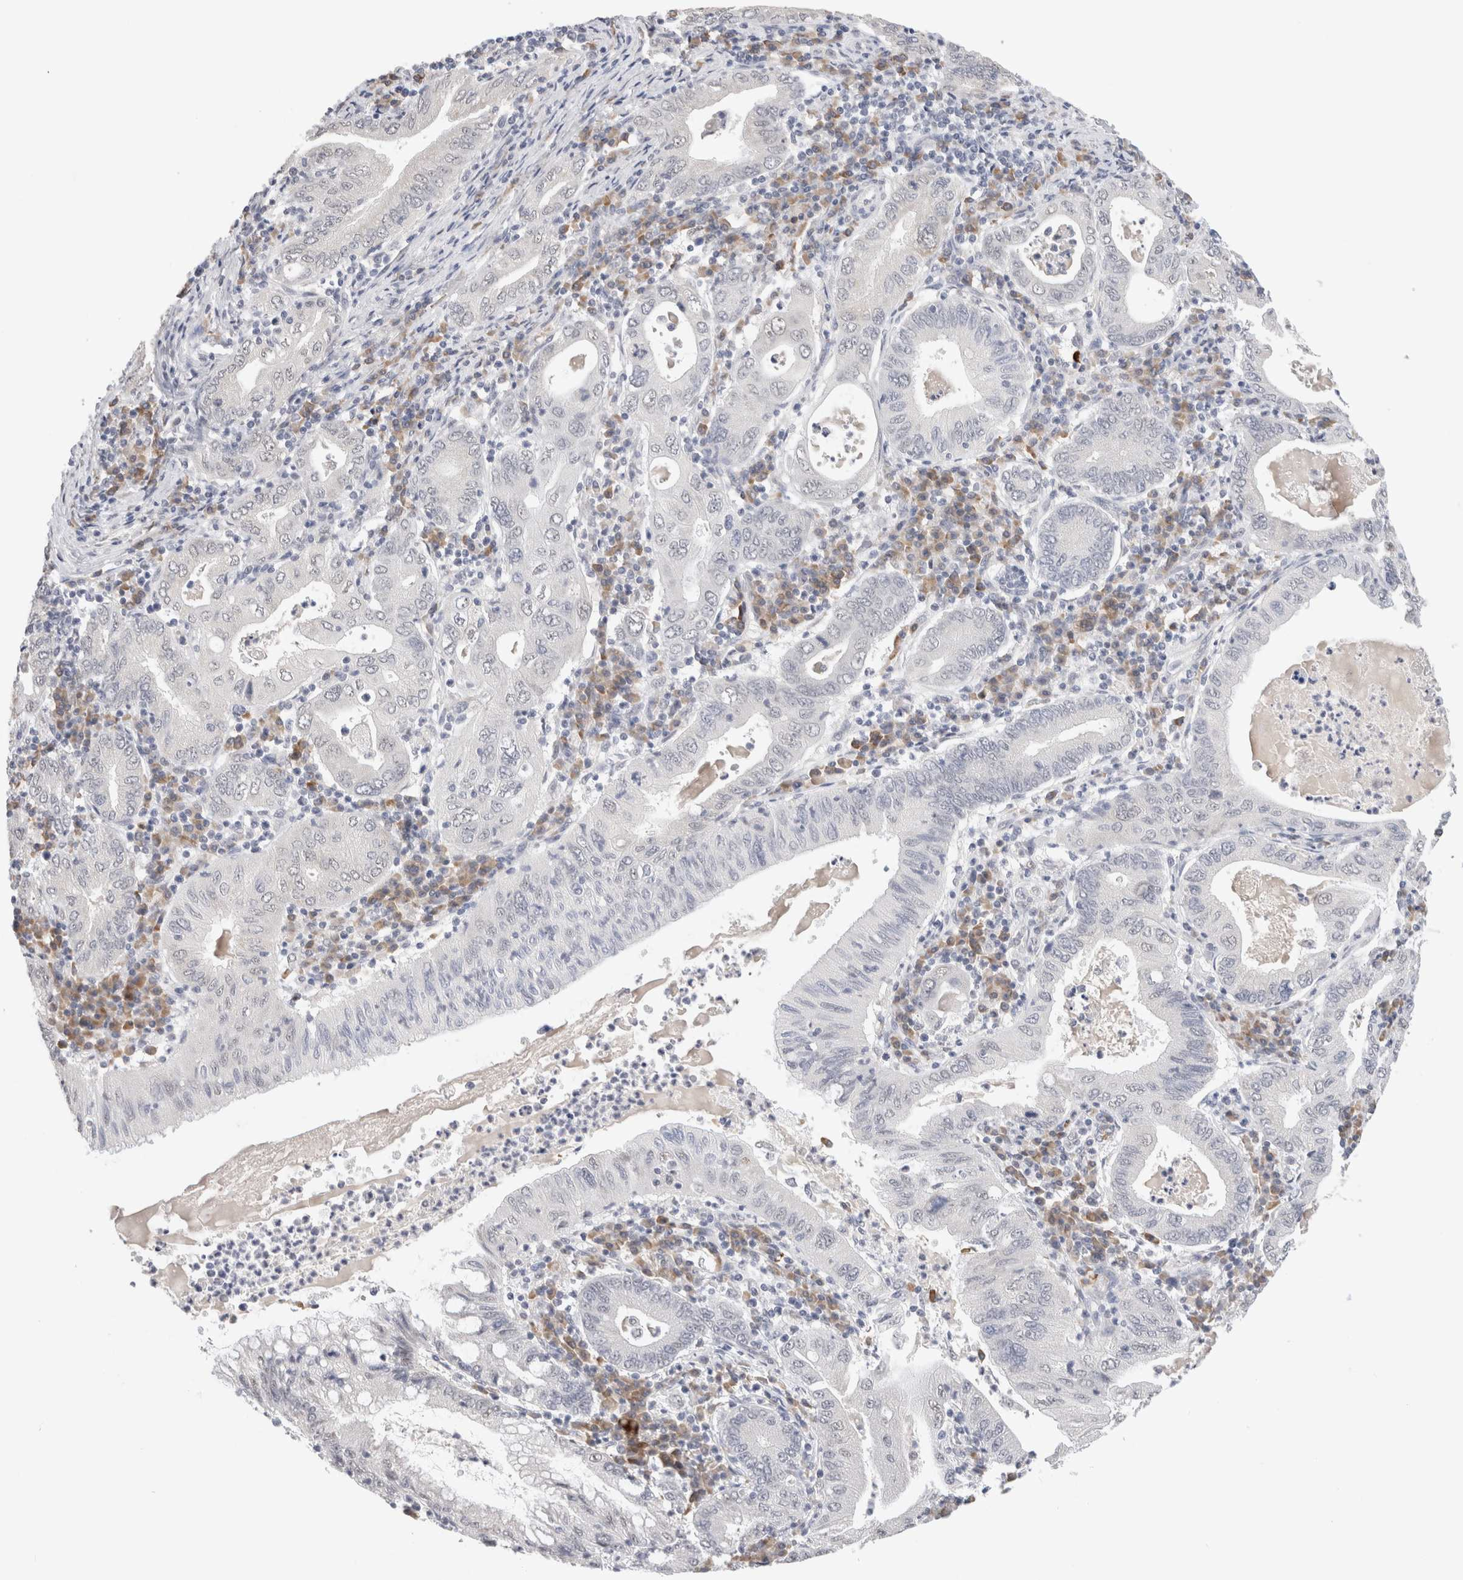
{"staining": {"intensity": "negative", "quantity": "none", "location": "none"}, "tissue": "stomach cancer", "cell_type": "Tumor cells", "image_type": "cancer", "snomed": [{"axis": "morphology", "description": "Normal tissue, NOS"}, {"axis": "morphology", "description": "Adenocarcinoma, NOS"}, {"axis": "topography", "description": "Esophagus"}, {"axis": "topography", "description": "Stomach, upper"}, {"axis": "topography", "description": "Peripheral nerve tissue"}], "caption": "This is an immunohistochemistry (IHC) micrograph of stomach adenocarcinoma. There is no positivity in tumor cells.", "gene": "HDLBP", "patient": {"sex": "male", "age": 62}}